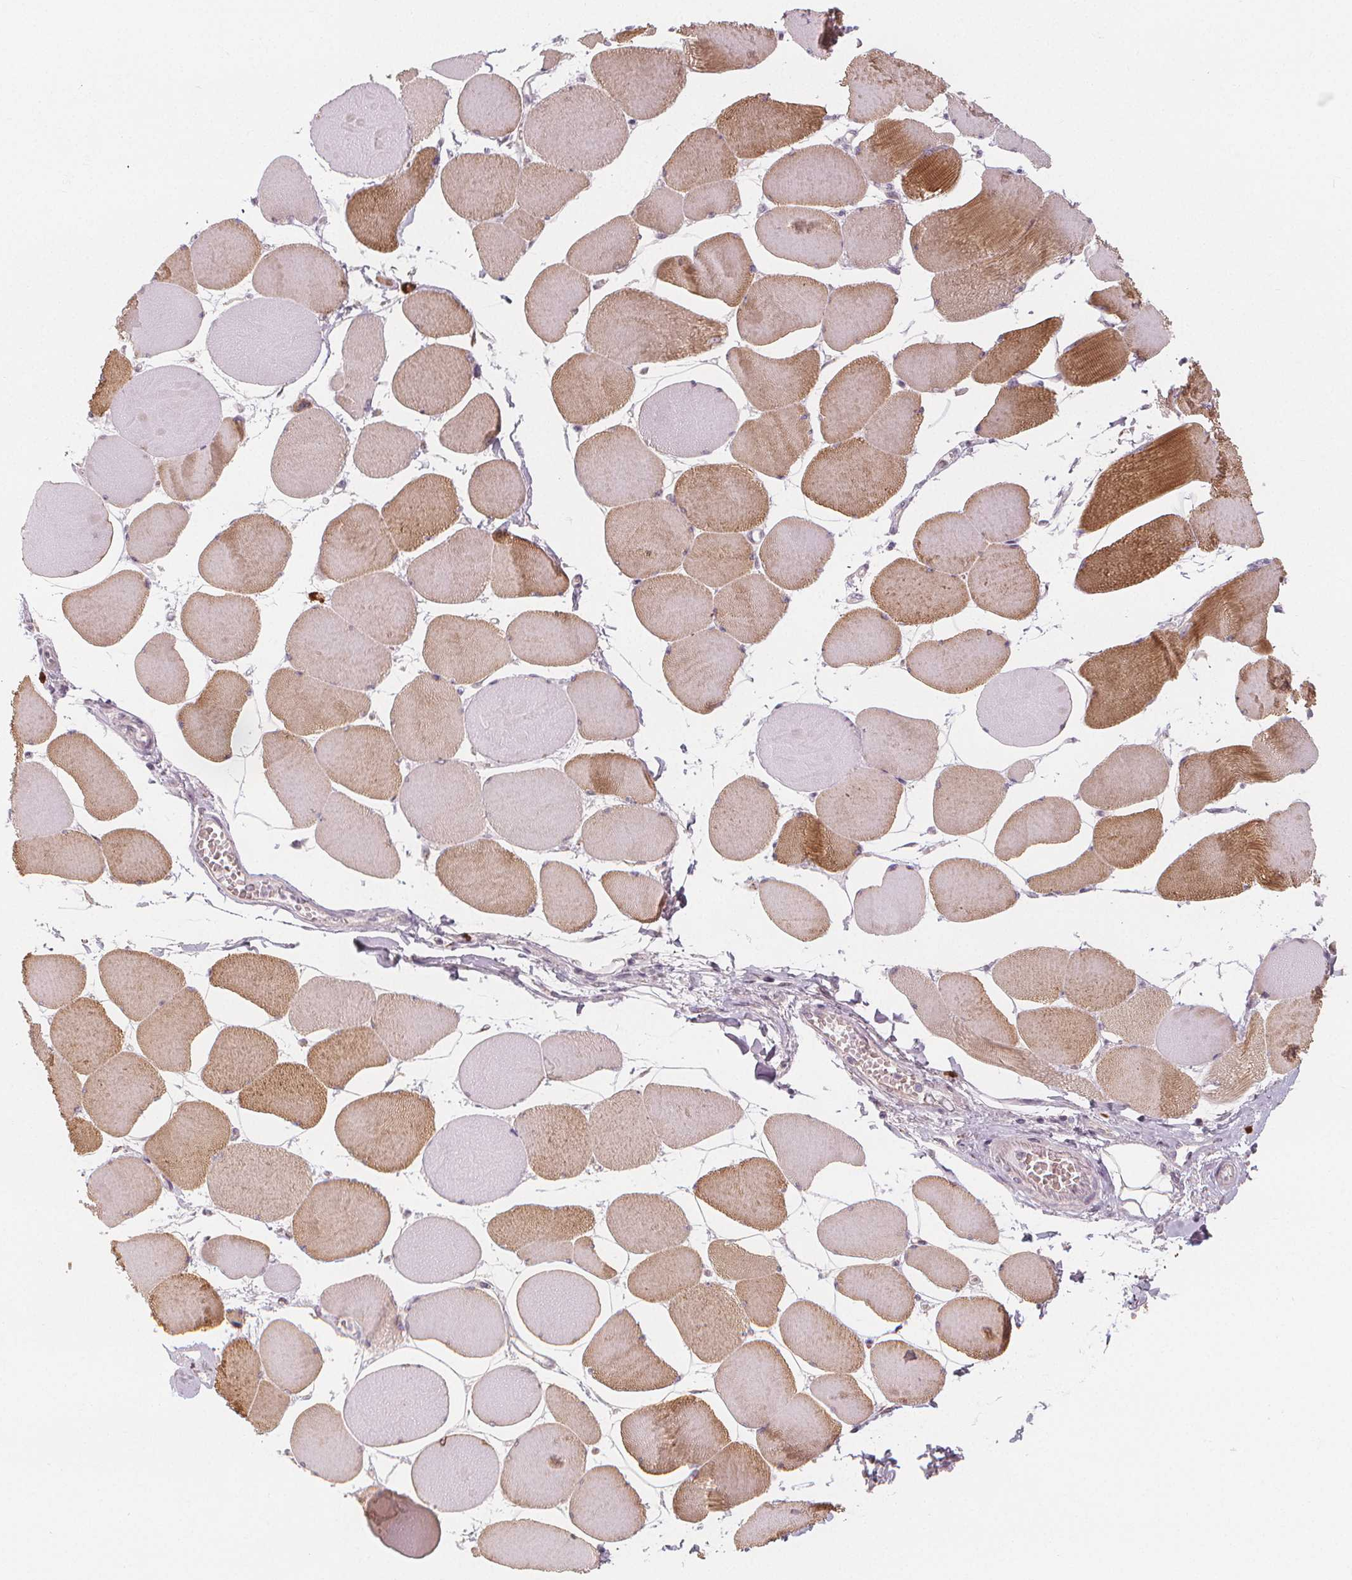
{"staining": {"intensity": "moderate", "quantity": "25%-75%", "location": "cytoplasmic/membranous"}, "tissue": "skeletal muscle", "cell_type": "Myocytes", "image_type": "normal", "snomed": [{"axis": "morphology", "description": "Normal tissue, NOS"}, {"axis": "topography", "description": "Skeletal muscle"}], "caption": "Normal skeletal muscle was stained to show a protein in brown. There is medium levels of moderate cytoplasmic/membranous staining in about 25%-75% of myocytes.", "gene": "TIPIN", "patient": {"sex": "female", "age": 75}}